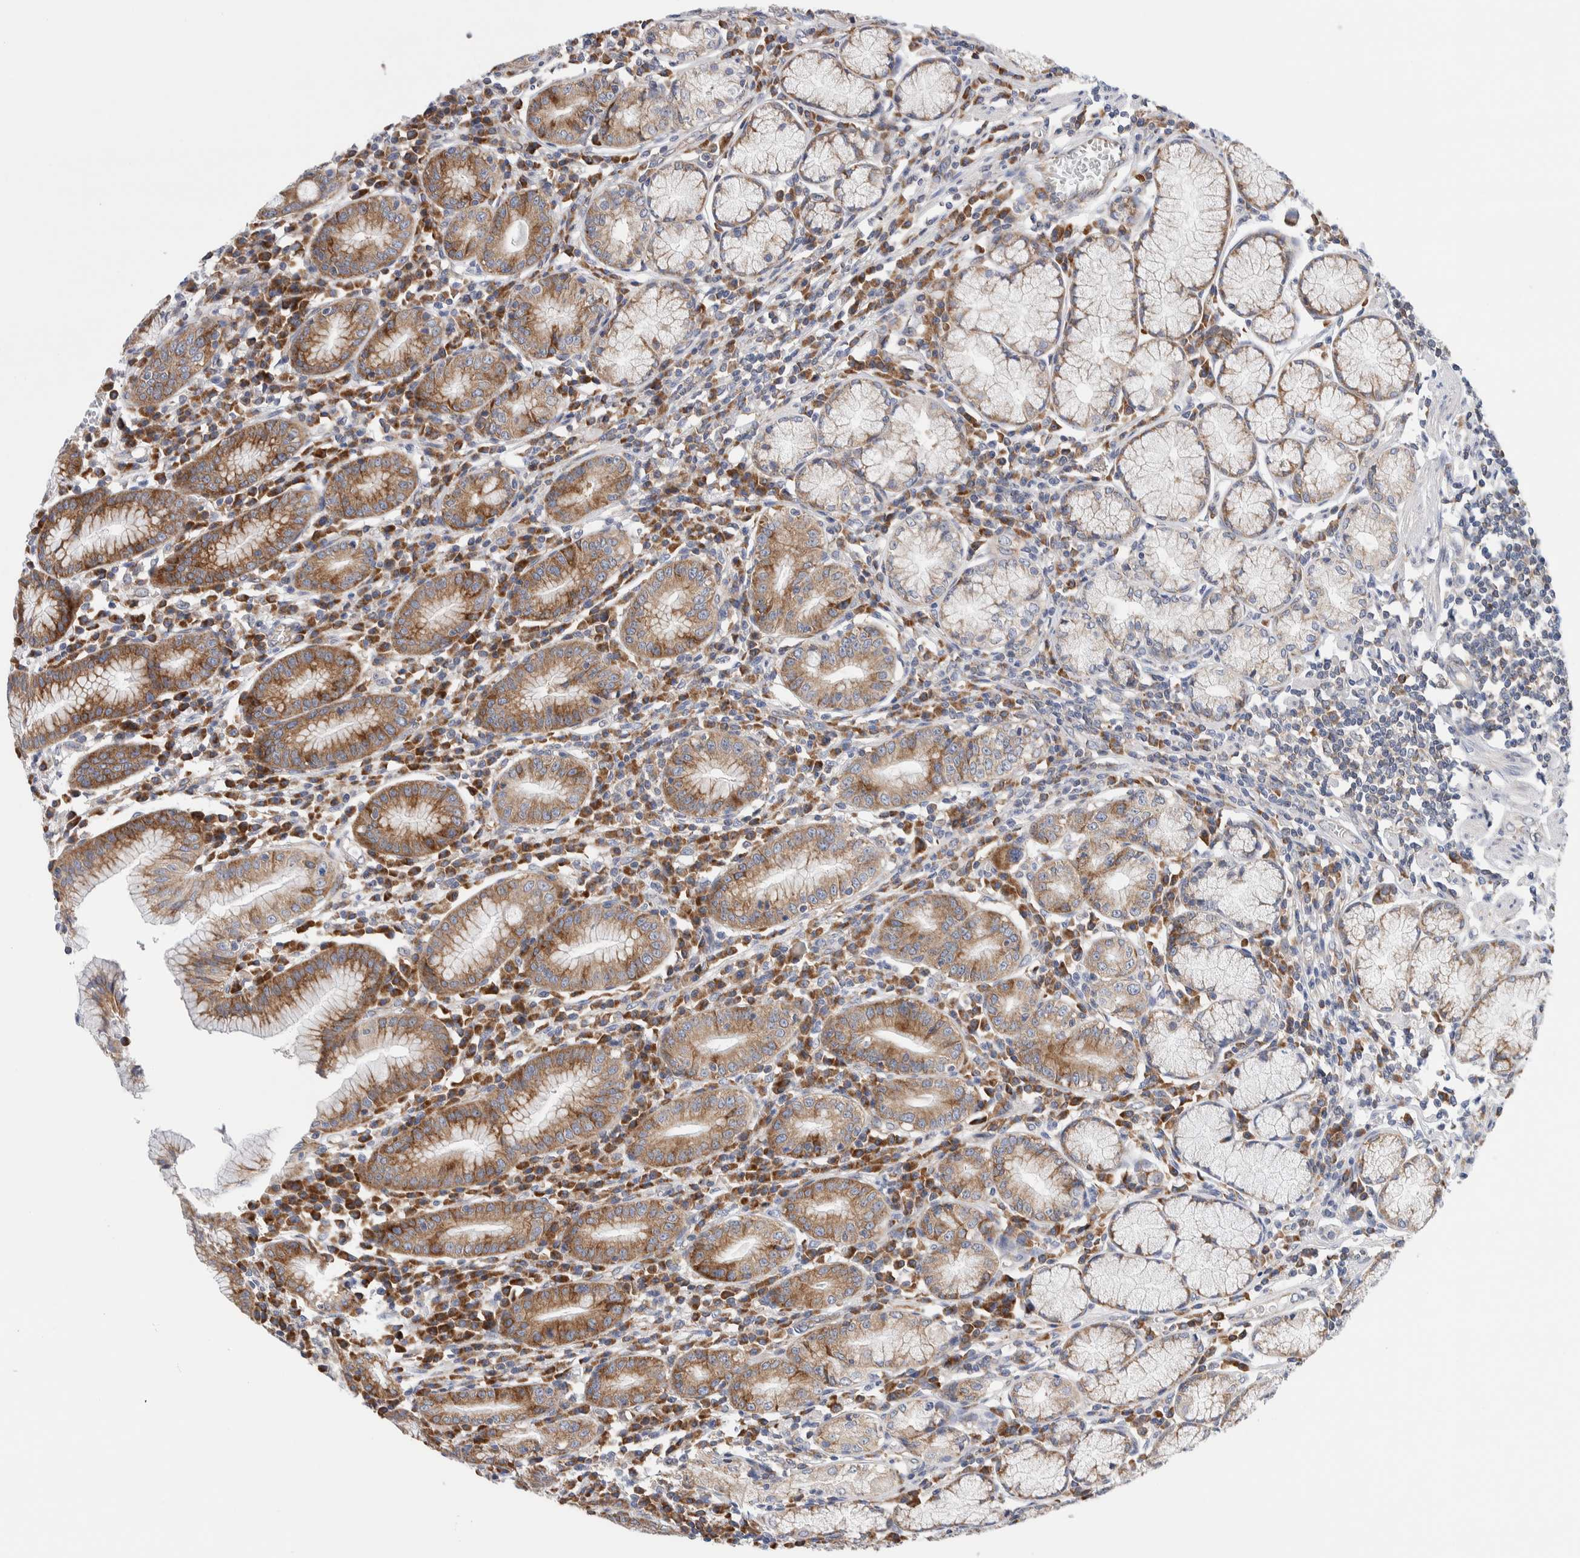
{"staining": {"intensity": "strong", "quantity": "25%-75%", "location": "cytoplasmic/membranous"}, "tissue": "stomach", "cell_type": "Glandular cells", "image_type": "normal", "snomed": [{"axis": "morphology", "description": "Normal tissue, NOS"}, {"axis": "topography", "description": "Stomach"}], "caption": "Protein expression analysis of benign human stomach reveals strong cytoplasmic/membranous staining in approximately 25%-75% of glandular cells.", "gene": "RACK1", "patient": {"sex": "male", "age": 55}}